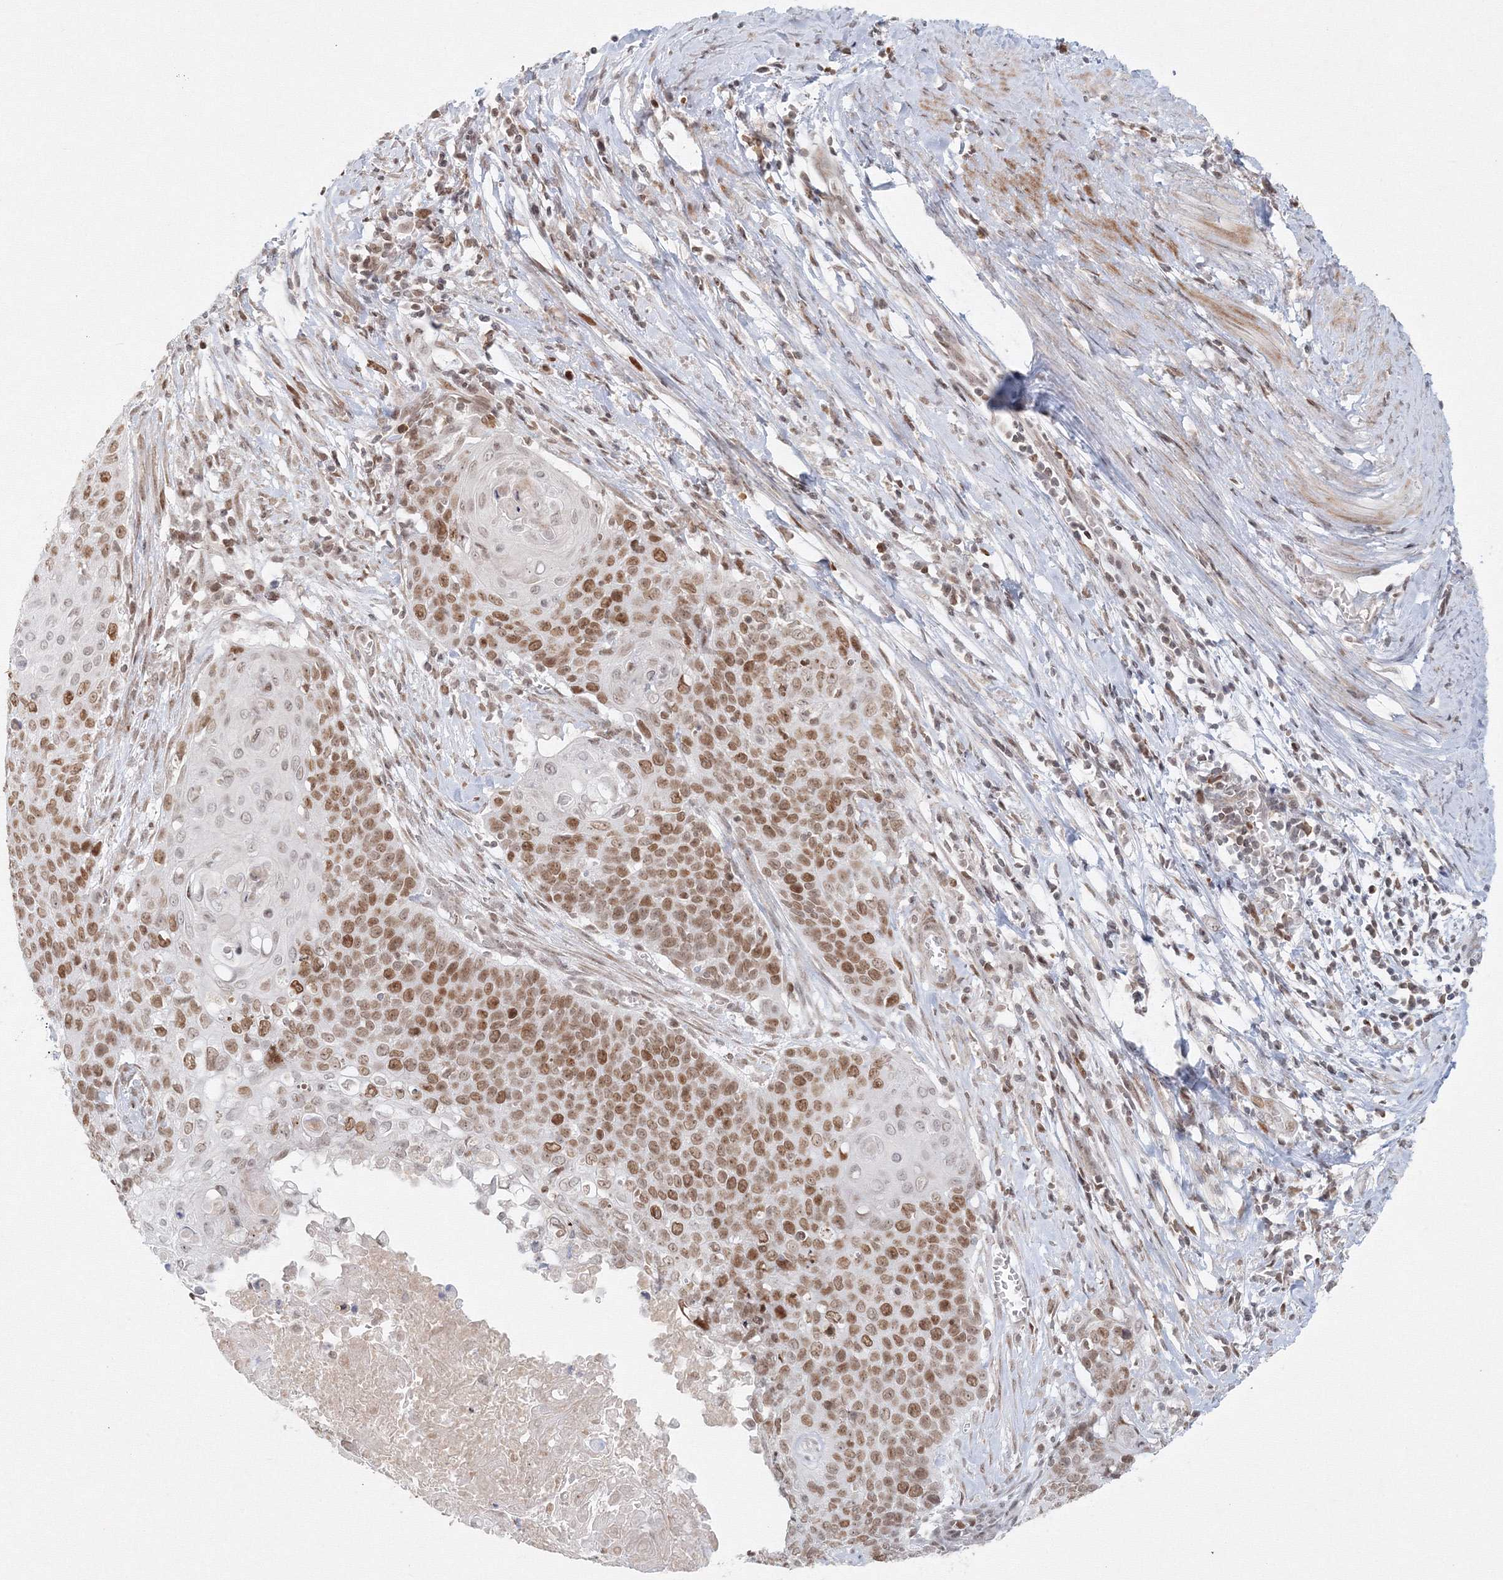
{"staining": {"intensity": "moderate", "quantity": ">75%", "location": "nuclear"}, "tissue": "cervical cancer", "cell_type": "Tumor cells", "image_type": "cancer", "snomed": [{"axis": "morphology", "description": "Squamous cell carcinoma, NOS"}, {"axis": "topography", "description": "Cervix"}], "caption": "This is a micrograph of IHC staining of squamous cell carcinoma (cervical), which shows moderate expression in the nuclear of tumor cells.", "gene": "KIF4A", "patient": {"sex": "female", "age": 39}}